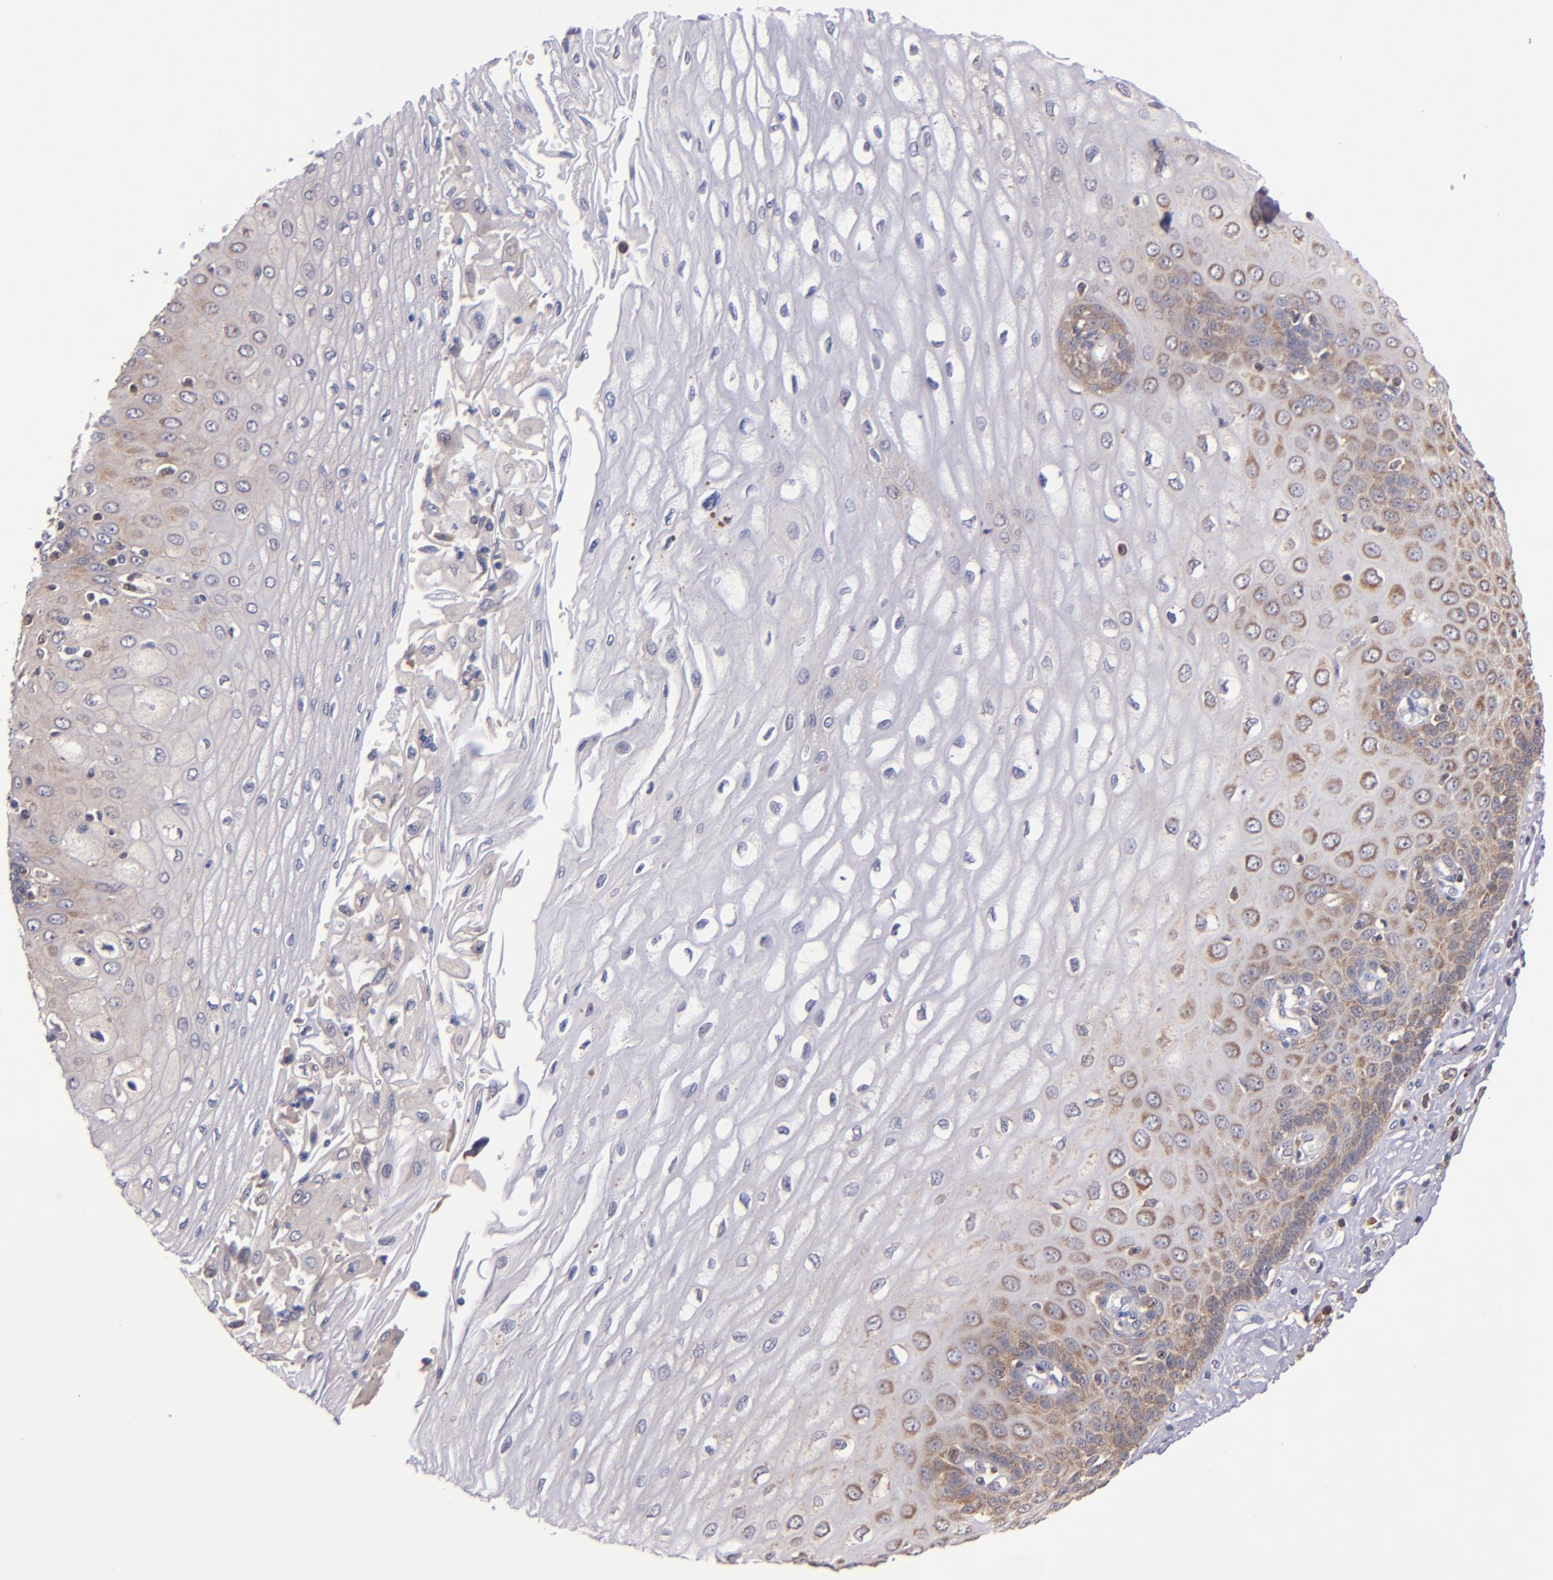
{"staining": {"intensity": "moderate", "quantity": "25%-75%", "location": "cytoplasmic/membranous"}, "tissue": "esophagus", "cell_type": "Squamous epithelial cells", "image_type": "normal", "snomed": [{"axis": "morphology", "description": "Normal tissue, NOS"}, {"axis": "topography", "description": "Esophagus"}], "caption": "IHC image of benign esophagus stained for a protein (brown), which exhibits medium levels of moderate cytoplasmic/membranous staining in approximately 25%-75% of squamous epithelial cells.", "gene": "EIF4ENIF1", "patient": {"sex": "male", "age": 62}}